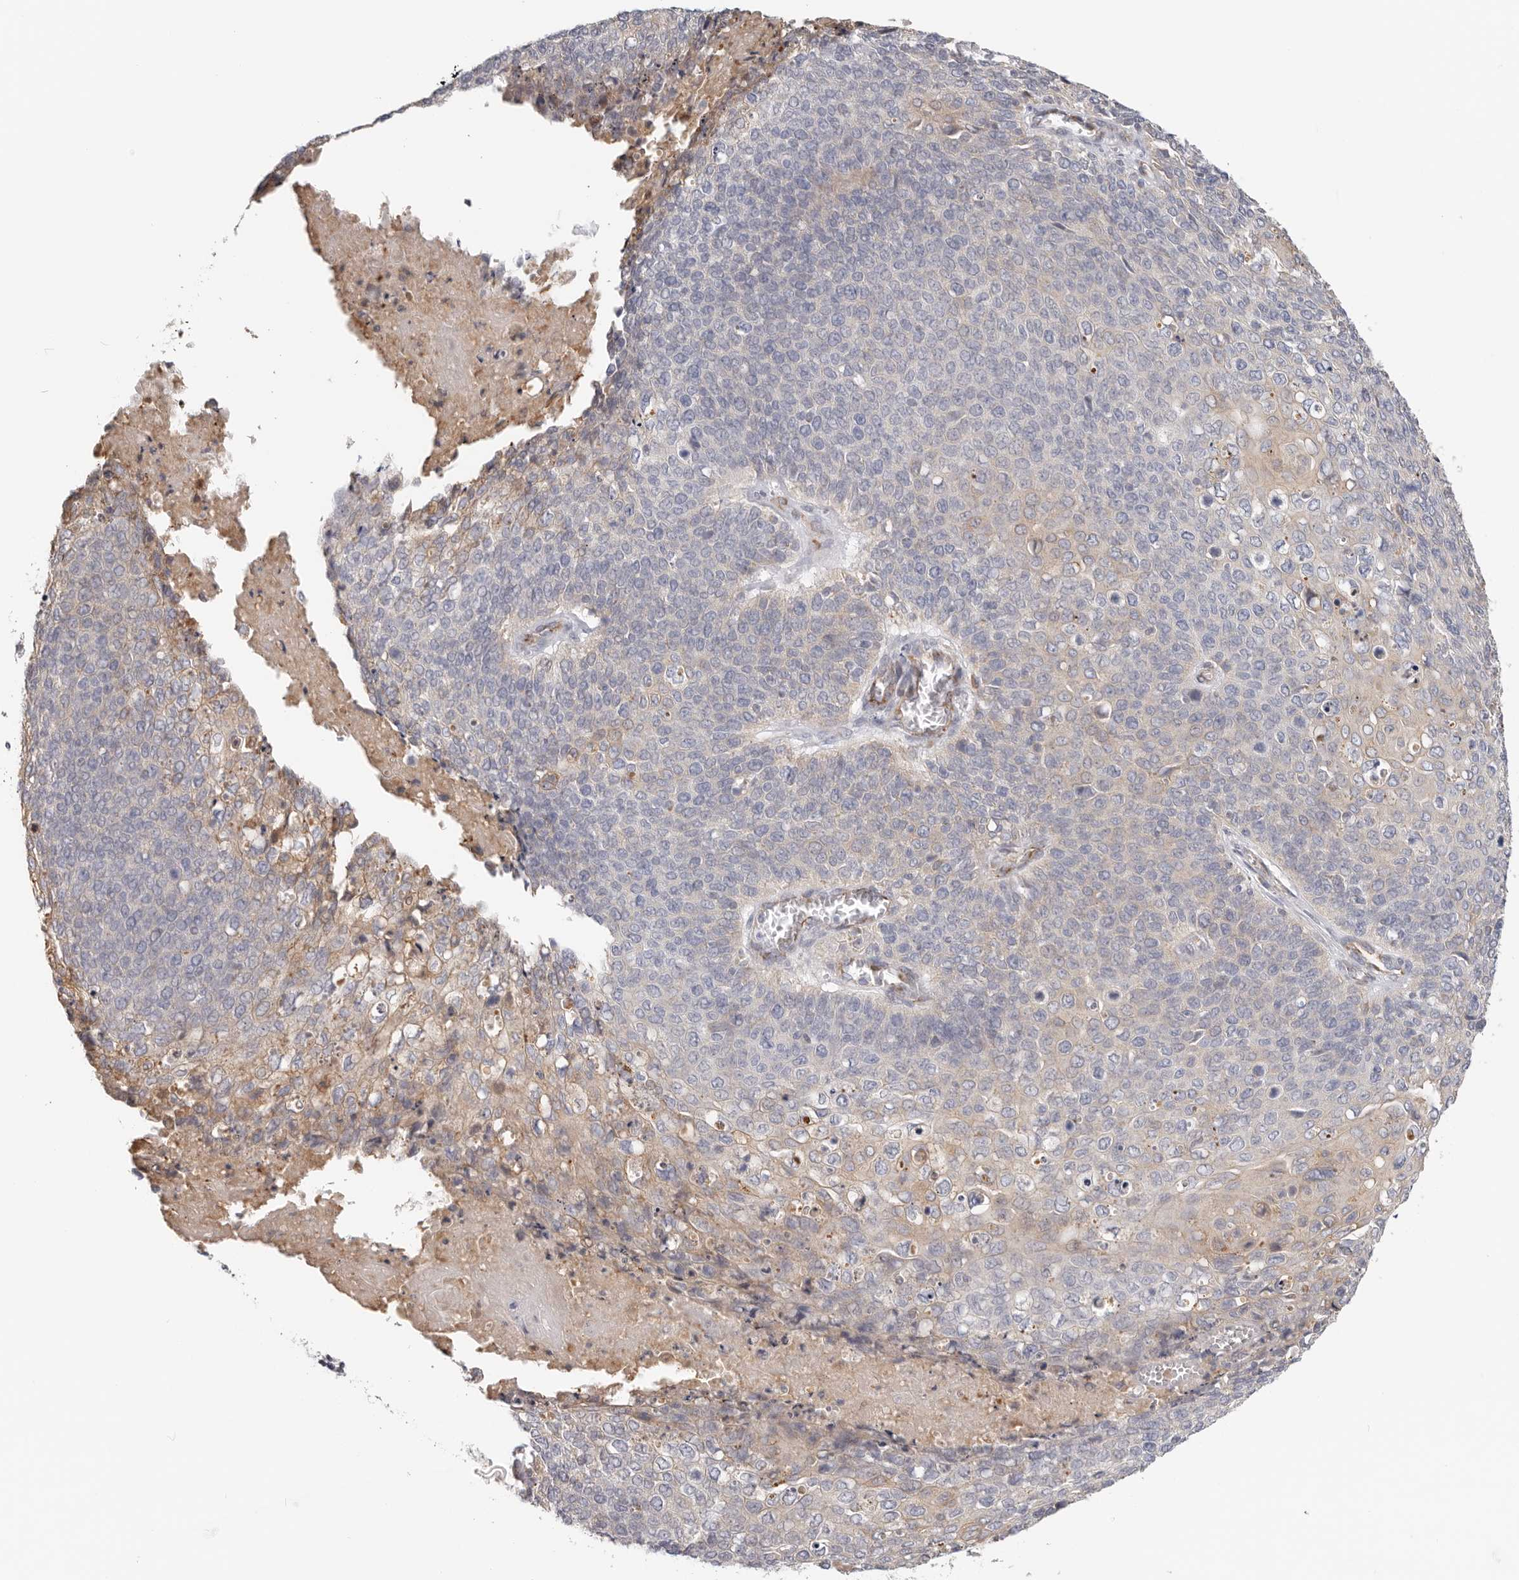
{"staining": {"intensity": "moderate", "quantity": "<25%", "location": "cytoplasmic/membranous"}, "tissue": "cervical cancer", "cell_type": "Tumor cells", "image_type": "cancer", "snomed": [{"axis": "morphology", "description": "Squamous cell carcinoma, NOS"}, {"axis": "topography", "description": "Cervix"}], "caption": "Immunohistochemistry (IHC) histopathology image of neoplastic tissue: human cervical cancer (squamous cell carcinoma) stained using IHC shows low levels of moderate protein expression localized specifically in the cytoplasmic/membranous of tumor cells, appearing as a cytoplasmic/membranous brown color.", "gene": "AFDN", "patient": {"sex": "female", "age": 39}}